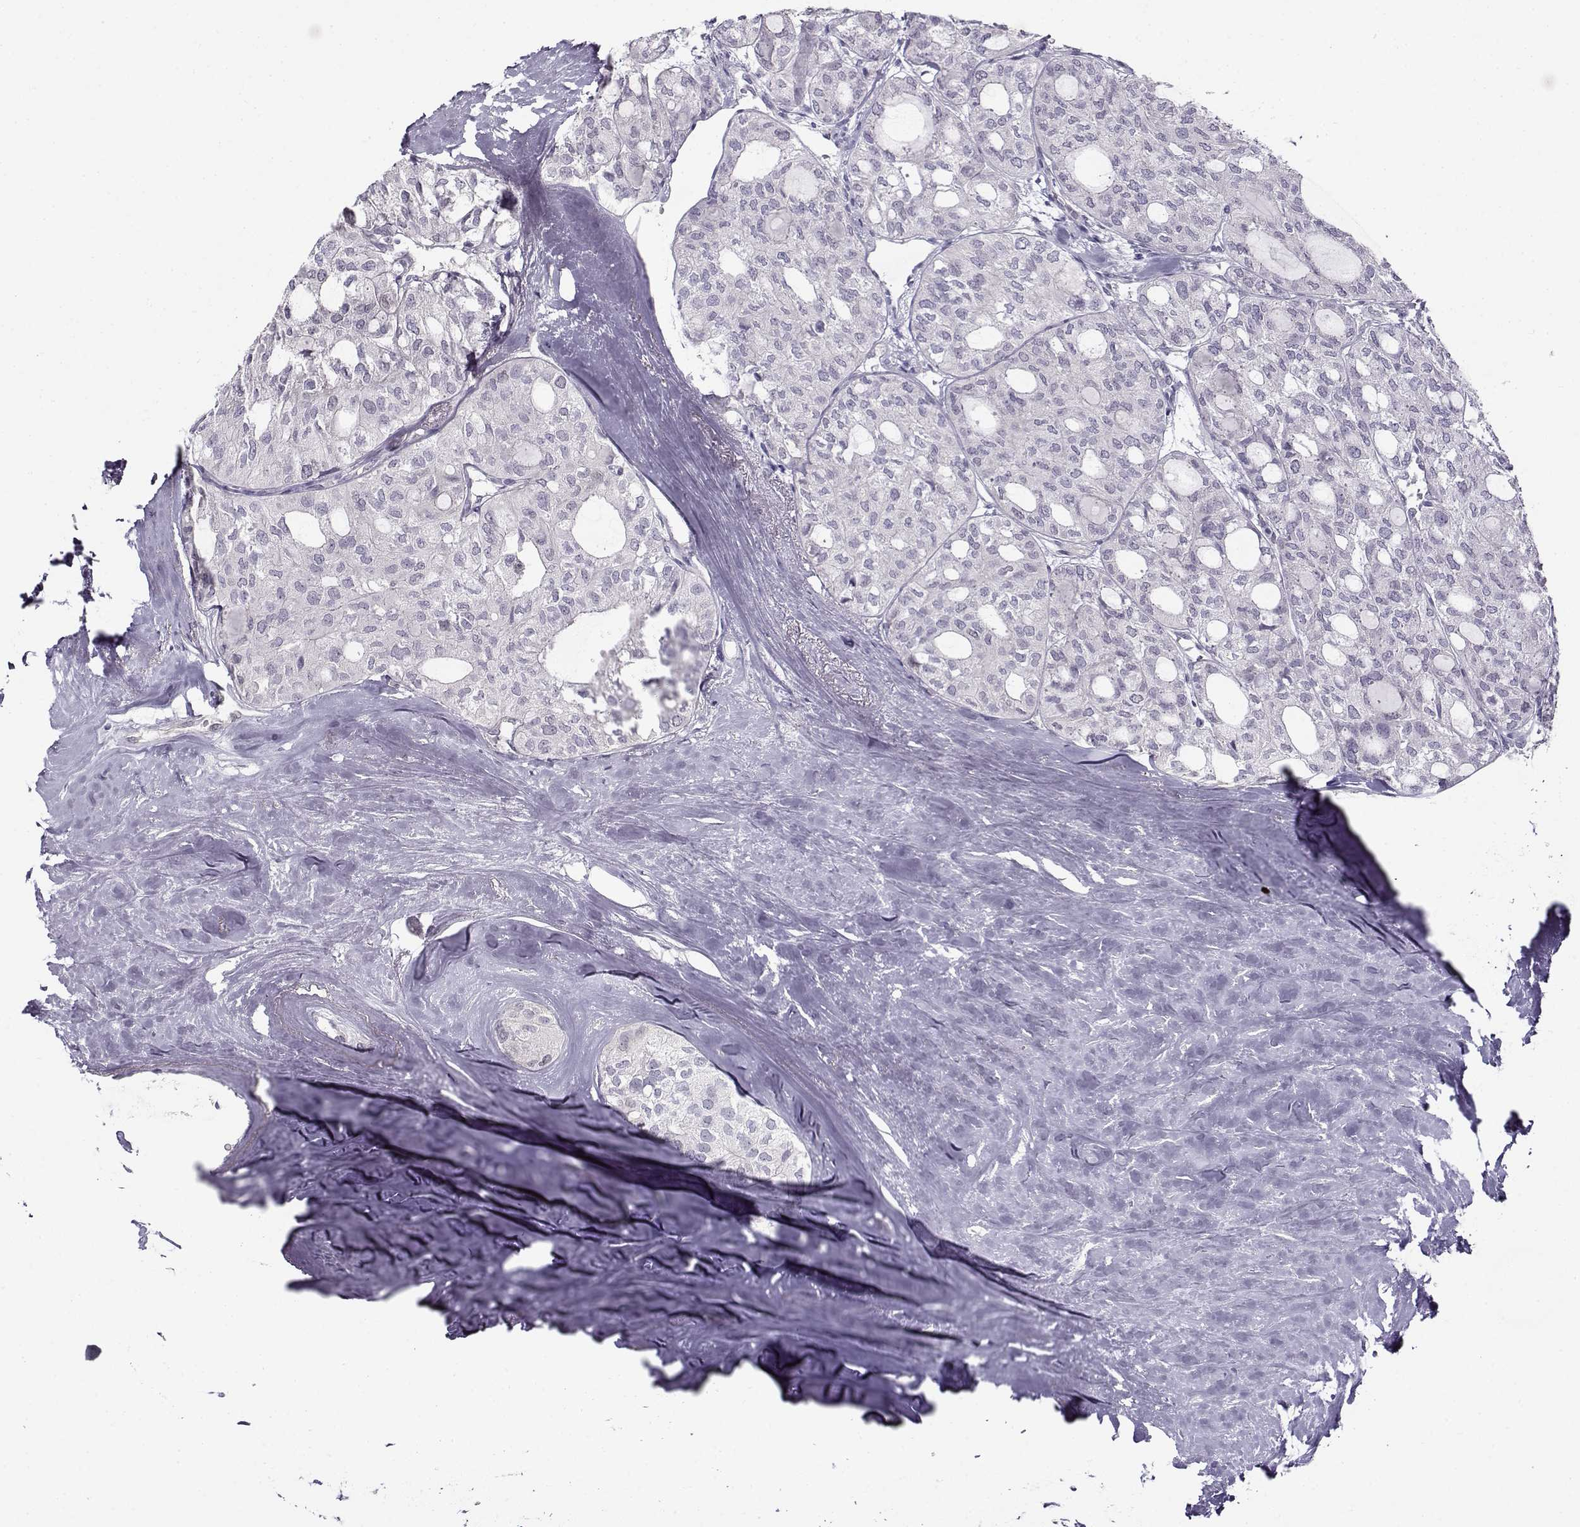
{"staining": {"intensity": "negative", "quantity": "none", "location": "none"}, "tissue": "thyroid cancer", "cell_type": "Tumor cells", "image_type": "cancer", "snomed": [{"axis": "morphology", "description": "Follicular adenoma carcinoma, NOS"}, {"axis": "topography", "description": "Thyroid gland"}], "caption": "A photomicrograph of follicular adenoma carcinoma (thyroid) stained for a protein exhibits no brown staining in tumor cells. (DAB (3,3'-diaminobenzidine) IHC with hematoxylin counter stain).", "gene": "TEX55", "patient": {"sex": "male", "age": 75}}